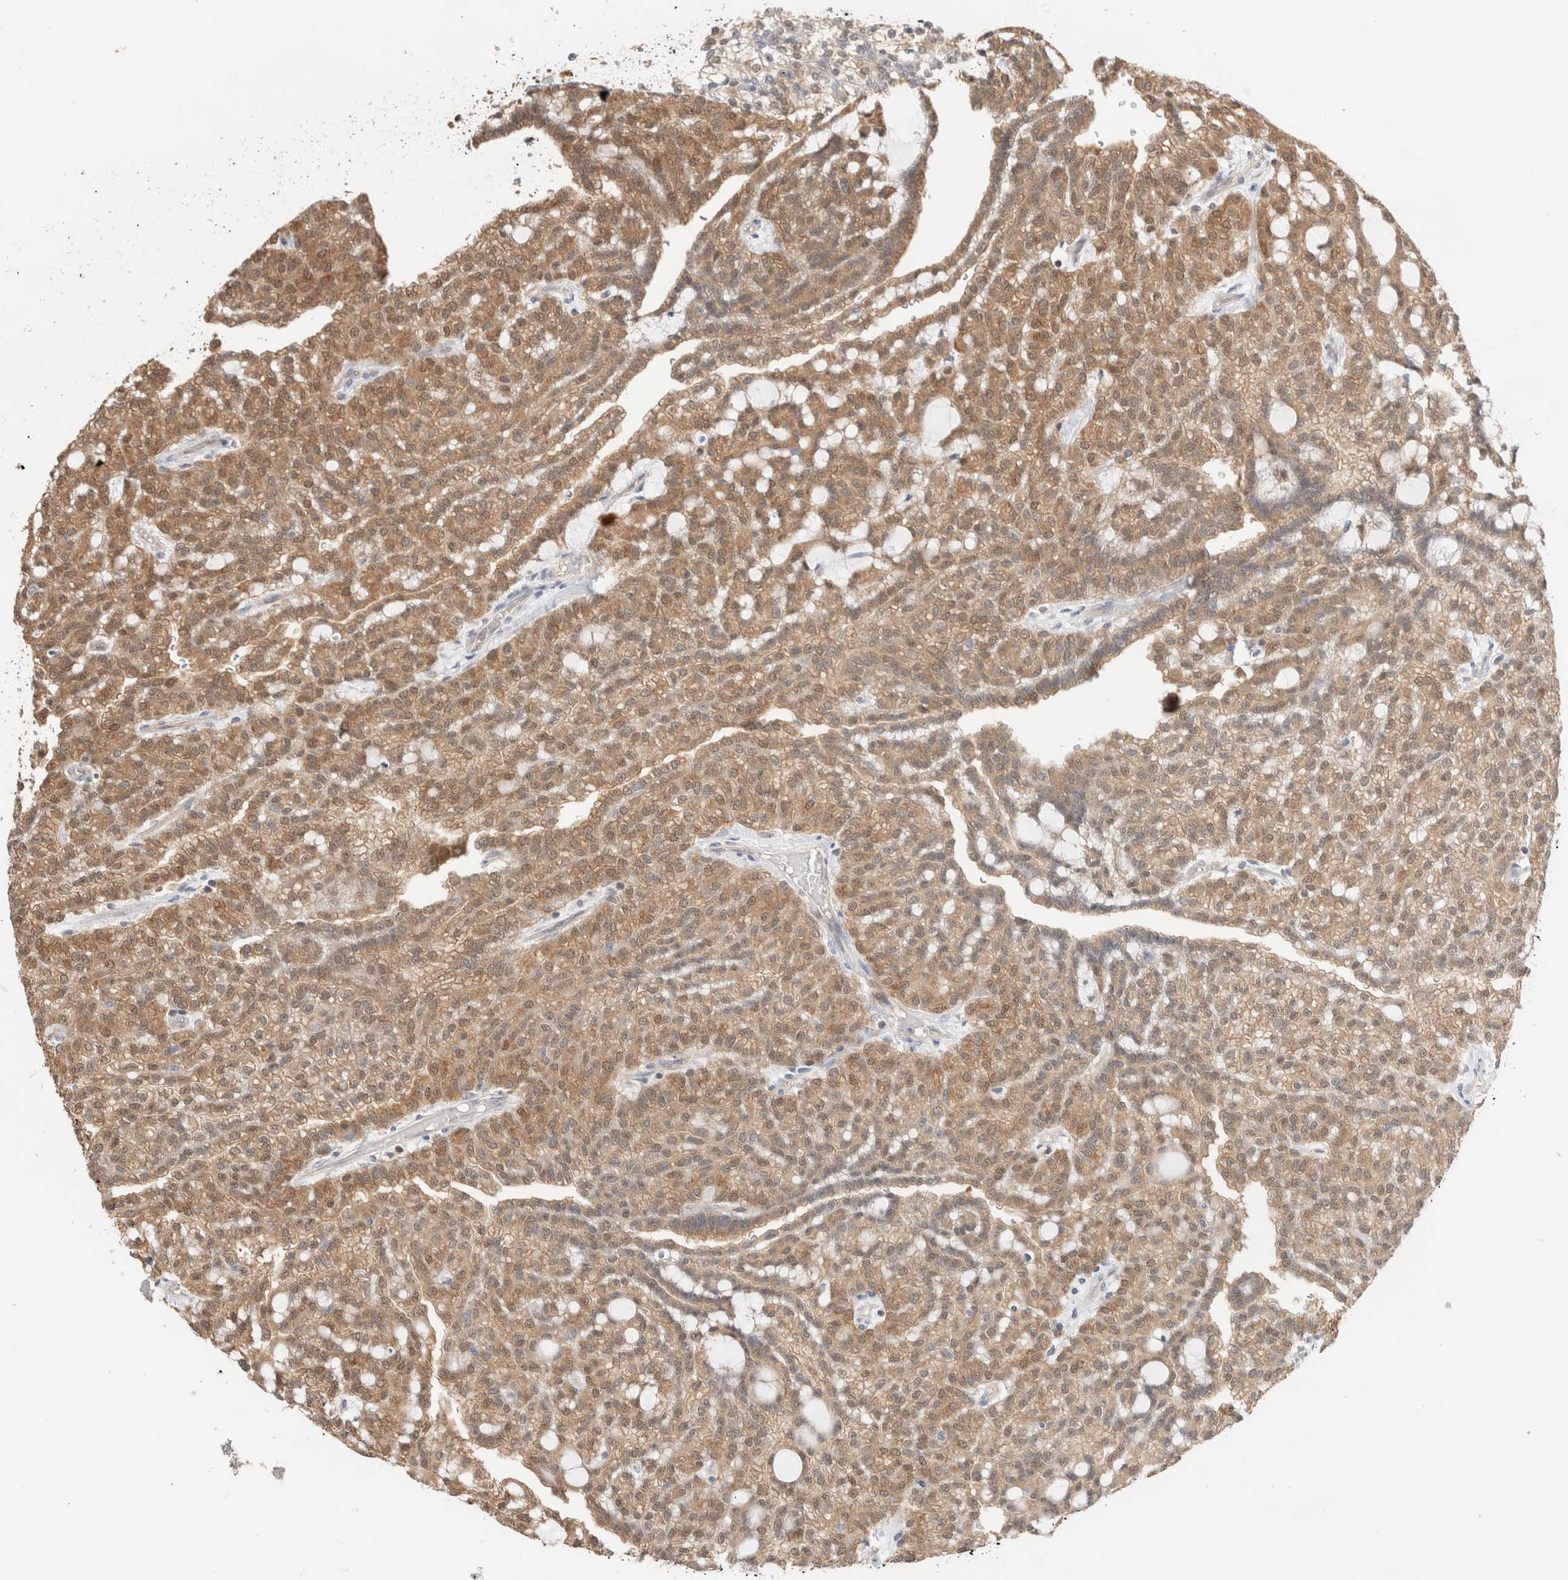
{"staining": {"intensity": "moderate", "quantity": ">75%", "location": "cytoplasmic/membranous"}, "tissue": "renal cancer", "cell_type": "Tumor cells", "image_type": "cancer", "snomed": [{"axis": "morphology", "description": "Adenocarcinoma, NOS"}, {"axis": "topography", "description": "Kidney"}], "caption": "This is an image of immunohistochemistry staining of renal adenocarcinoma, which shows moderate positivity in the cytoplasmic/membranous of tumor cells.", "gene": "C17orf97", "patient": {"sex": "male", "age": 63}}